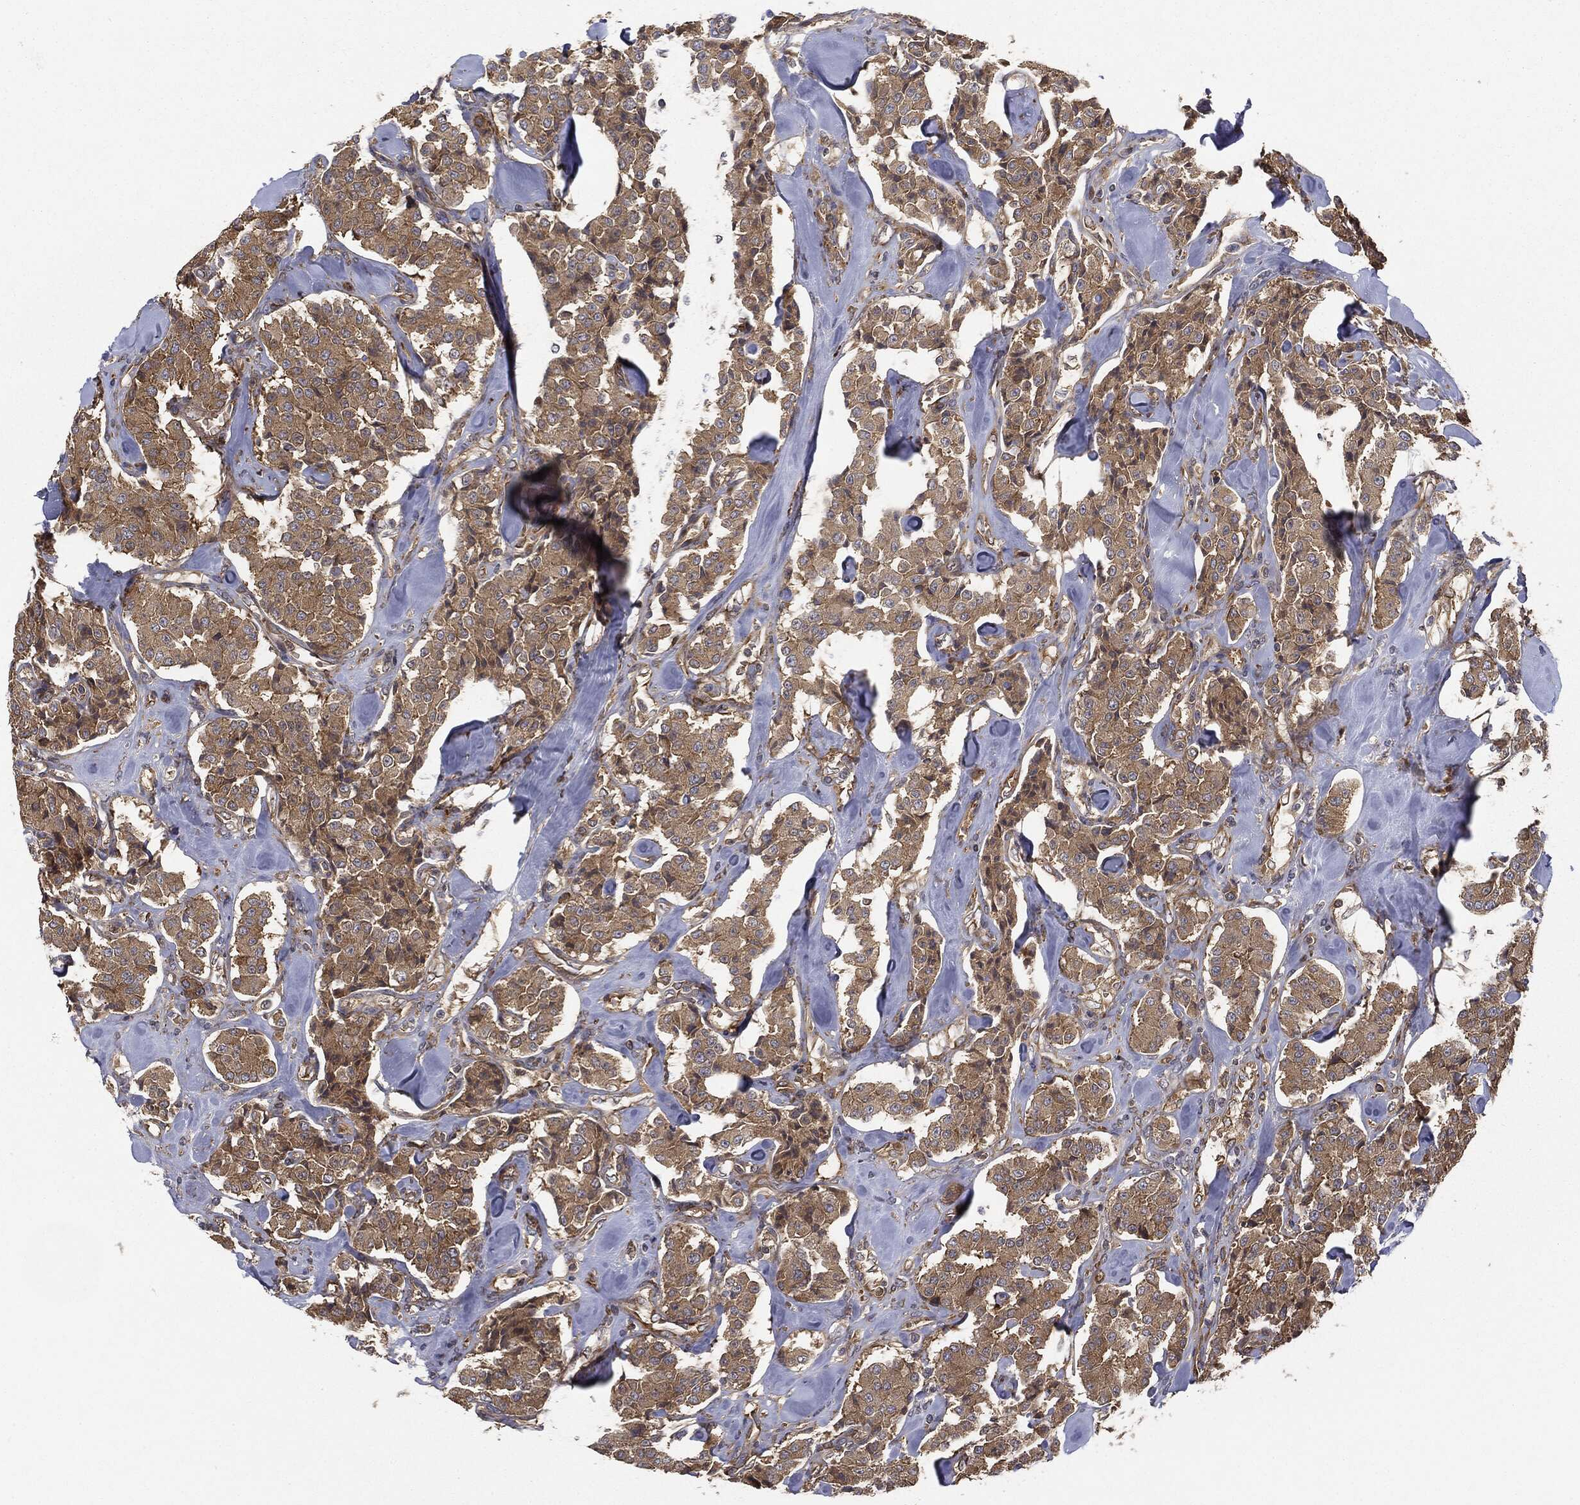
{"staining": {"intensity": "moderate", "quantity": ">75%", "location": "cytoplasmic/membranous"}, "tissue": "carcinoid", "cell_type": "Tumor cells", "image_type": "cancer", "snomed": [{"axis": "morphology", "description": "Carcinoid, malignant, NOS"}, {"axis": "topography", "description": "Pancreas"}], "caption": "Human carcinoid (malignant) stained with a brown dye reveals moderate cytoplasmic/membranous positive staining in about >75% of tumor cells.", "gene": "EIF2AK2", "patient": {"sex": "male", "age": 41}}